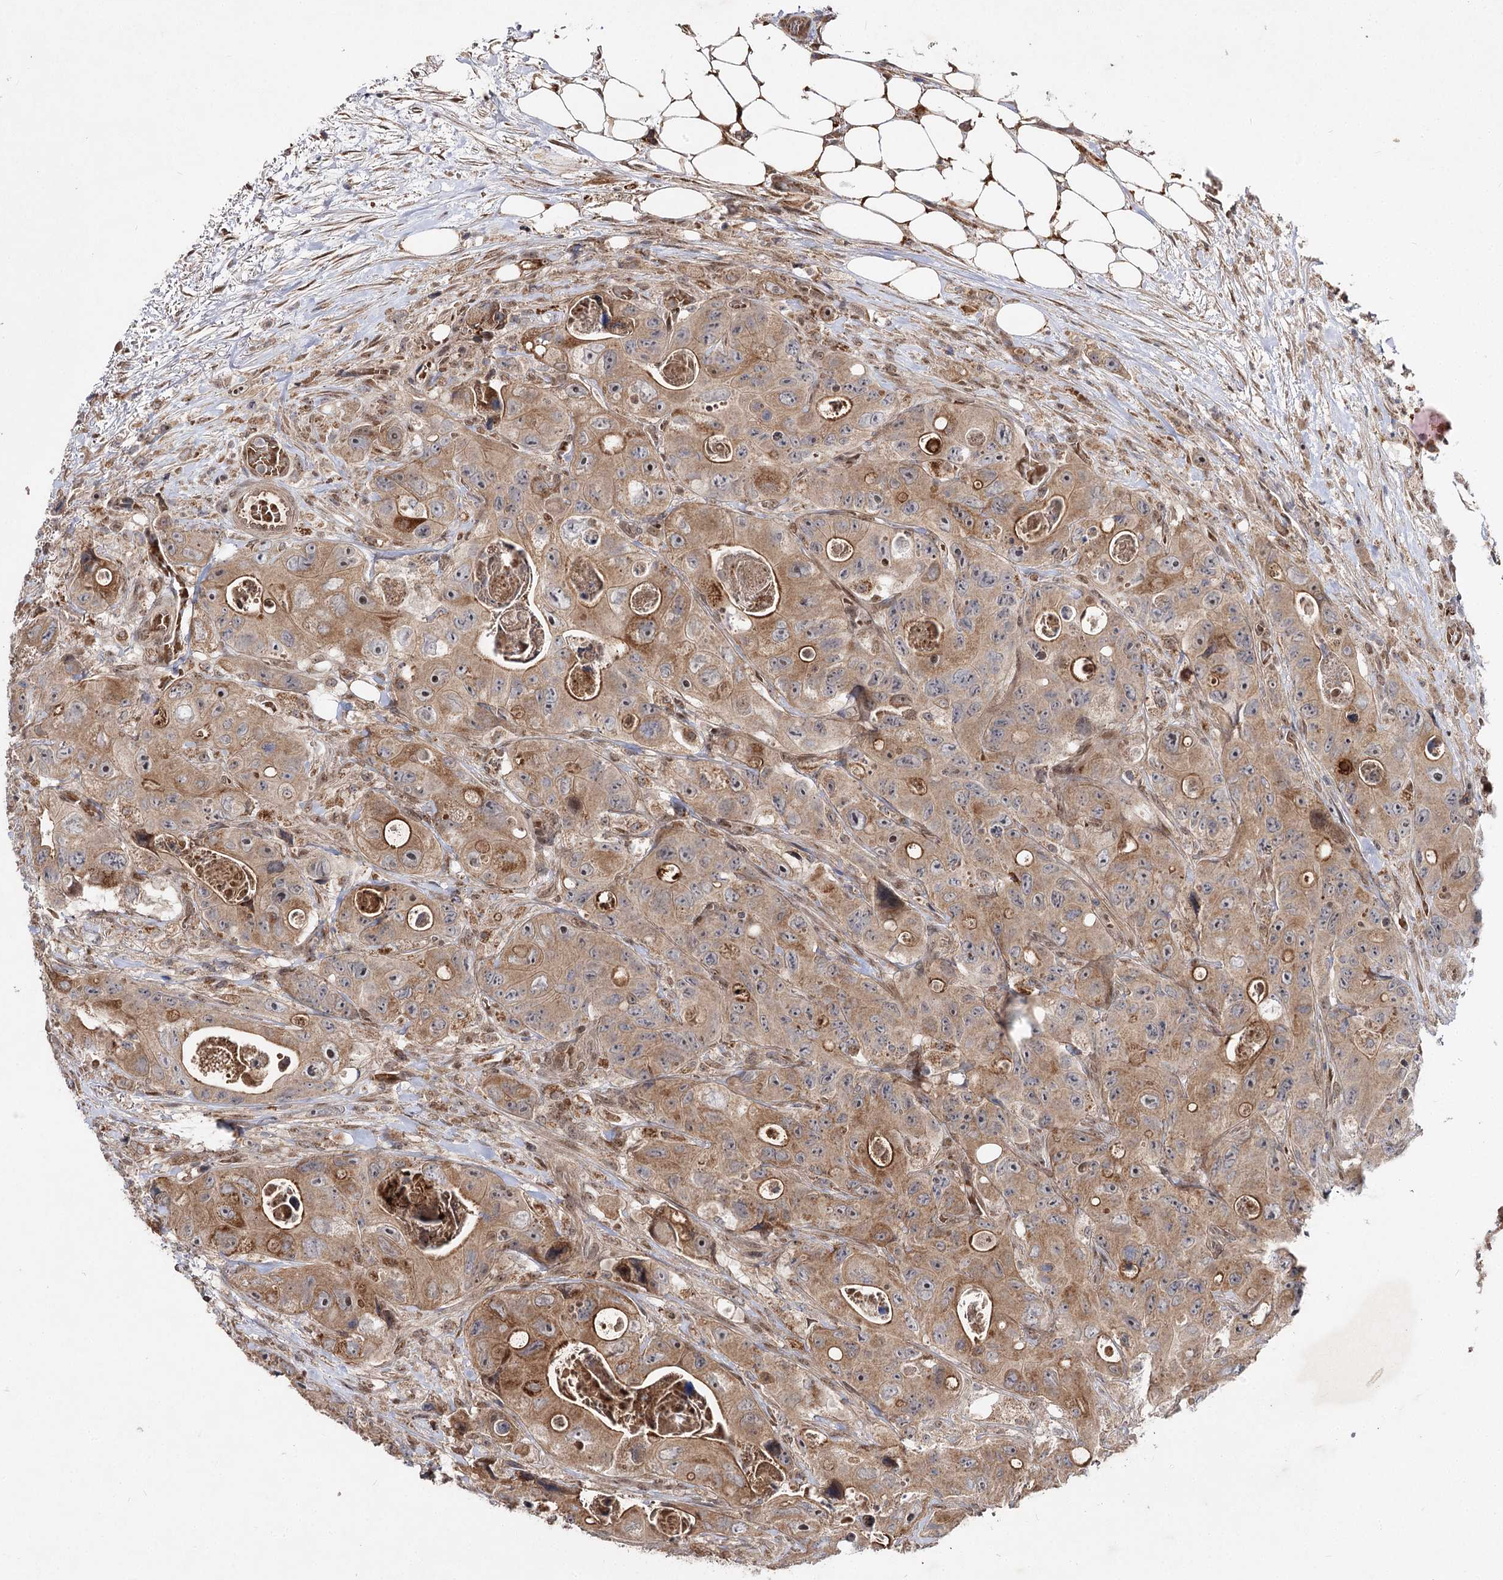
{"staining": {"intensity": "moderate", "quantity": ">75%", "location": "cytoplasmic/membranous"}, "tissue": "colorectal cancer", "cell_type": "Tumor cells", "image_type": "cancer", "snomed": [{"axis": "morphology", "description": "Adenocarcinoma, NOS"}, {"axis": "topography", "description": "Colon"}], "caption": "Protein expression analysis of human colorectal cancer reveals moderate cytoplasmic/membranous staining in about >75% of tumor cells.", "gene": "MSANTD2", "patient": {"sex": "female", "age": 46}}